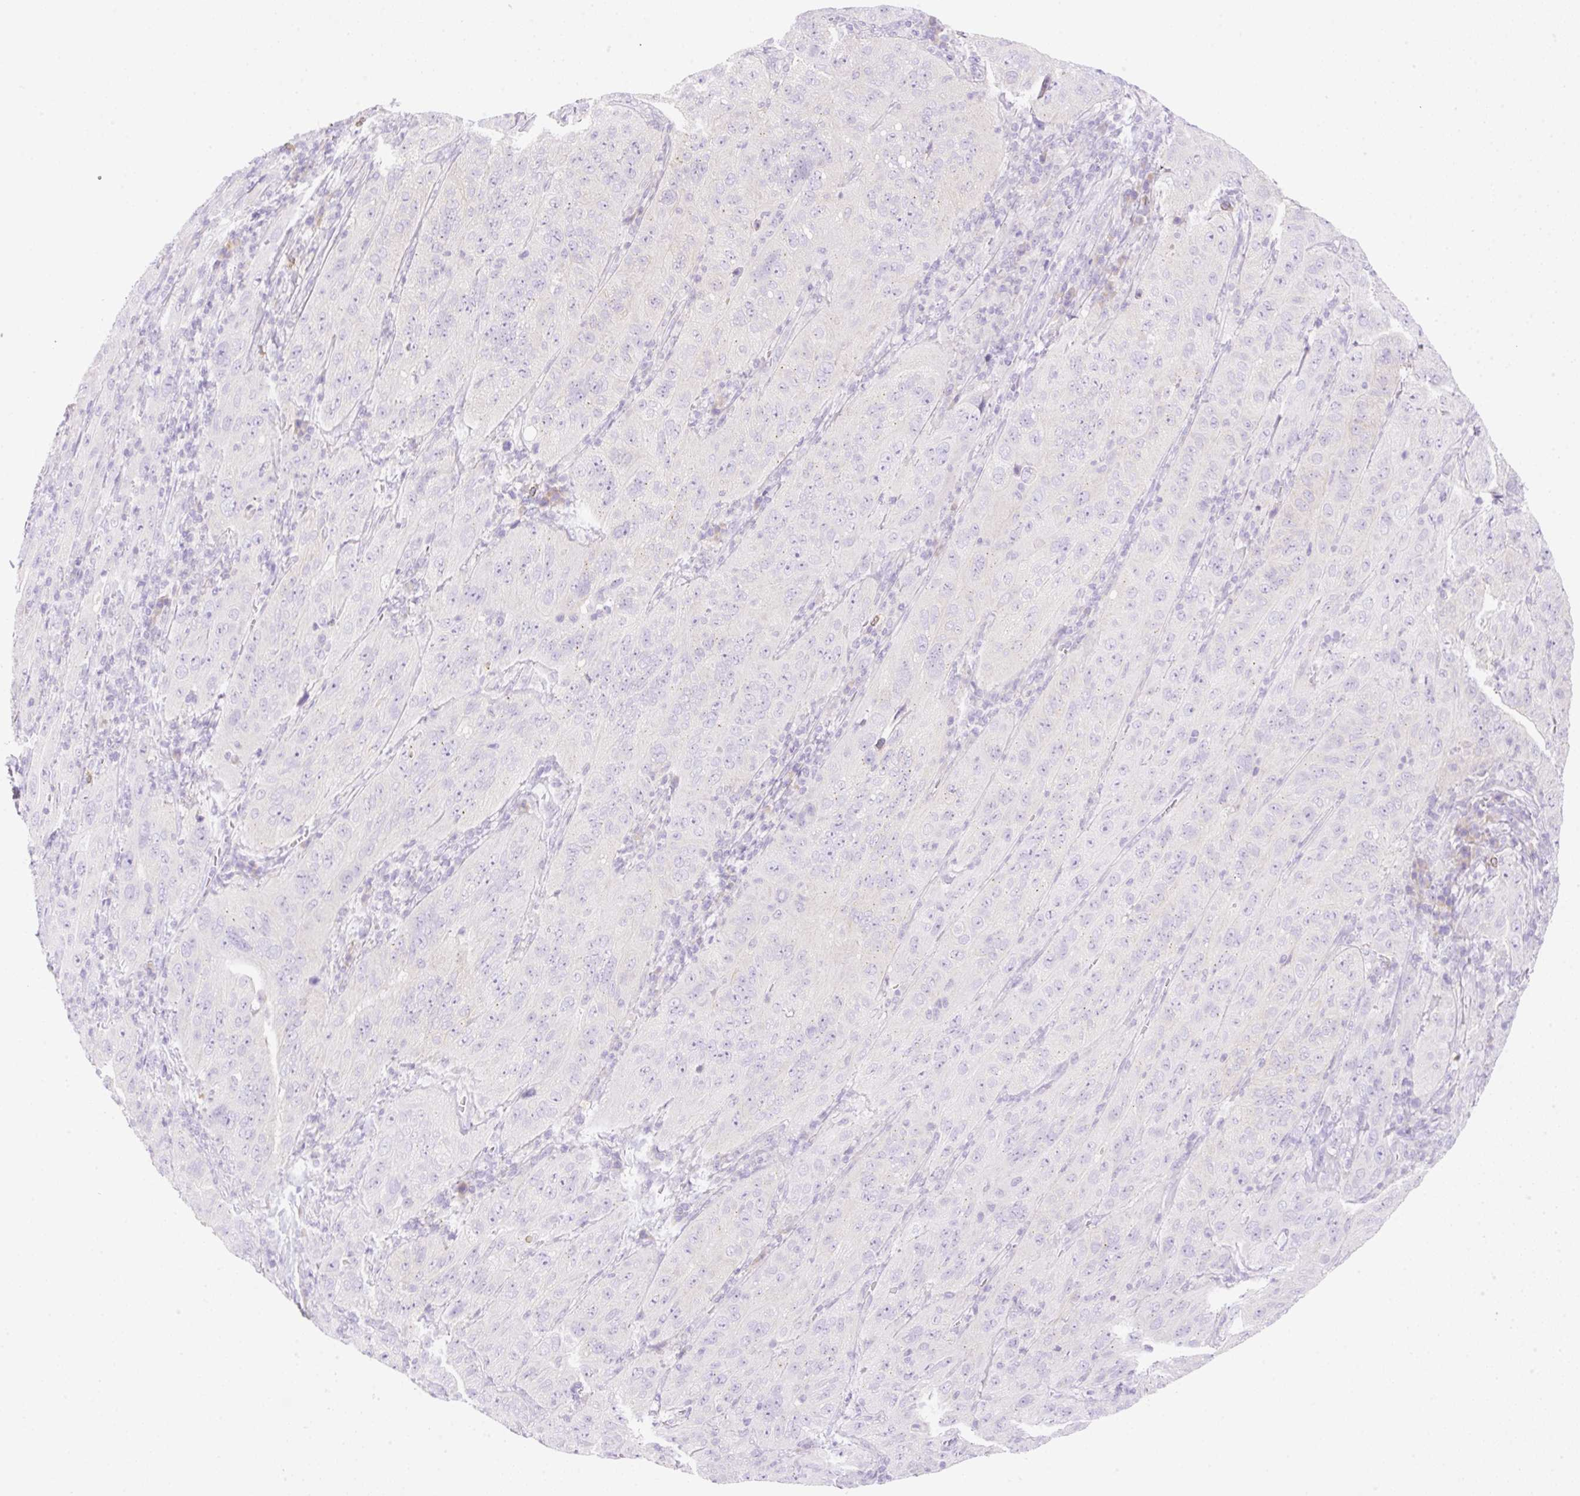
{"staining": {"intensity": "negative", "quantity": "none", "location": "none"}, "tissue": "pancreatic cancer", "cell_type": "Tumor cells", "image_type": "cancer", "snomed": [{"axis": "morphology", "description": "Adenocarcinoma, NOS"}, {"axis": "topography", "description": "Pancreas"}], "caption": "Immunohistochemistry (IHC) of human pancreatic cancer shows no expression in tumor cells. (Immunohistochemistry, brightfield microscopy, high magnification).", "gene": "DENND5A", "patient": {"sex": "male", "age": 63}}